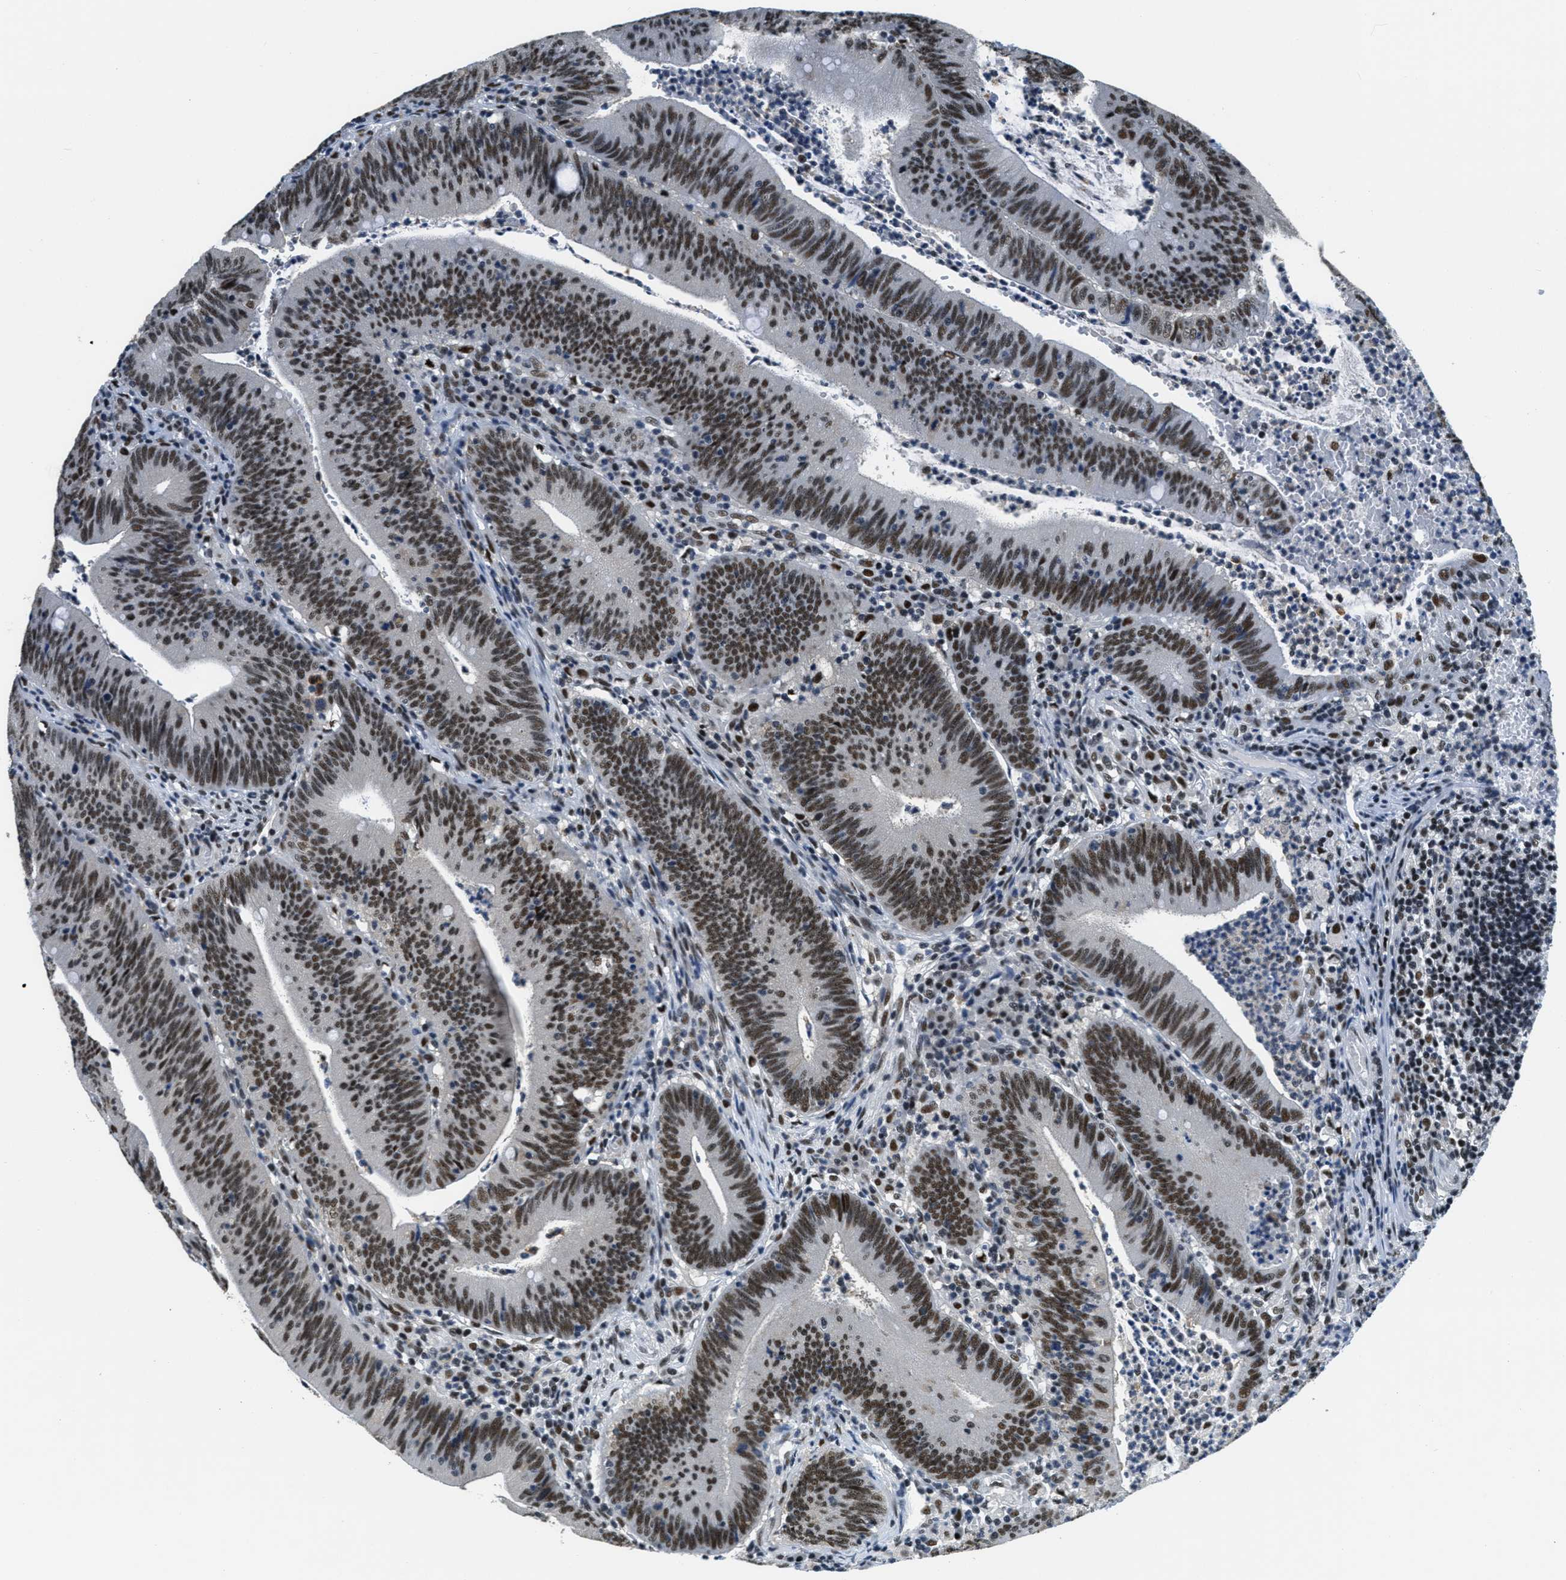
{"staining": {"intensity": "strong", "quantity": ">75%", "location": "nuclear"}, "tissue": "colorectal cancer", "cell_type": "Tumor cells", "image_type": "cancer", "snomed": [{"axis": "morphology", "description": "Normal tissue, NOS"}, {"axis": "morphology", "description": "Adenocarcinoma, NOS"}, {"axis": "topography", "description": "Rectum"}], "caption": "Protein expression by immunohistochemistry displays strong nuclear expression in approximately >75% of tumor cells in adenocarcinoma (colorectal). (IHC, brightfield microscopy, high magnification).", "gene": "SSB", "patient": {"sex": "female", "age": 66}}